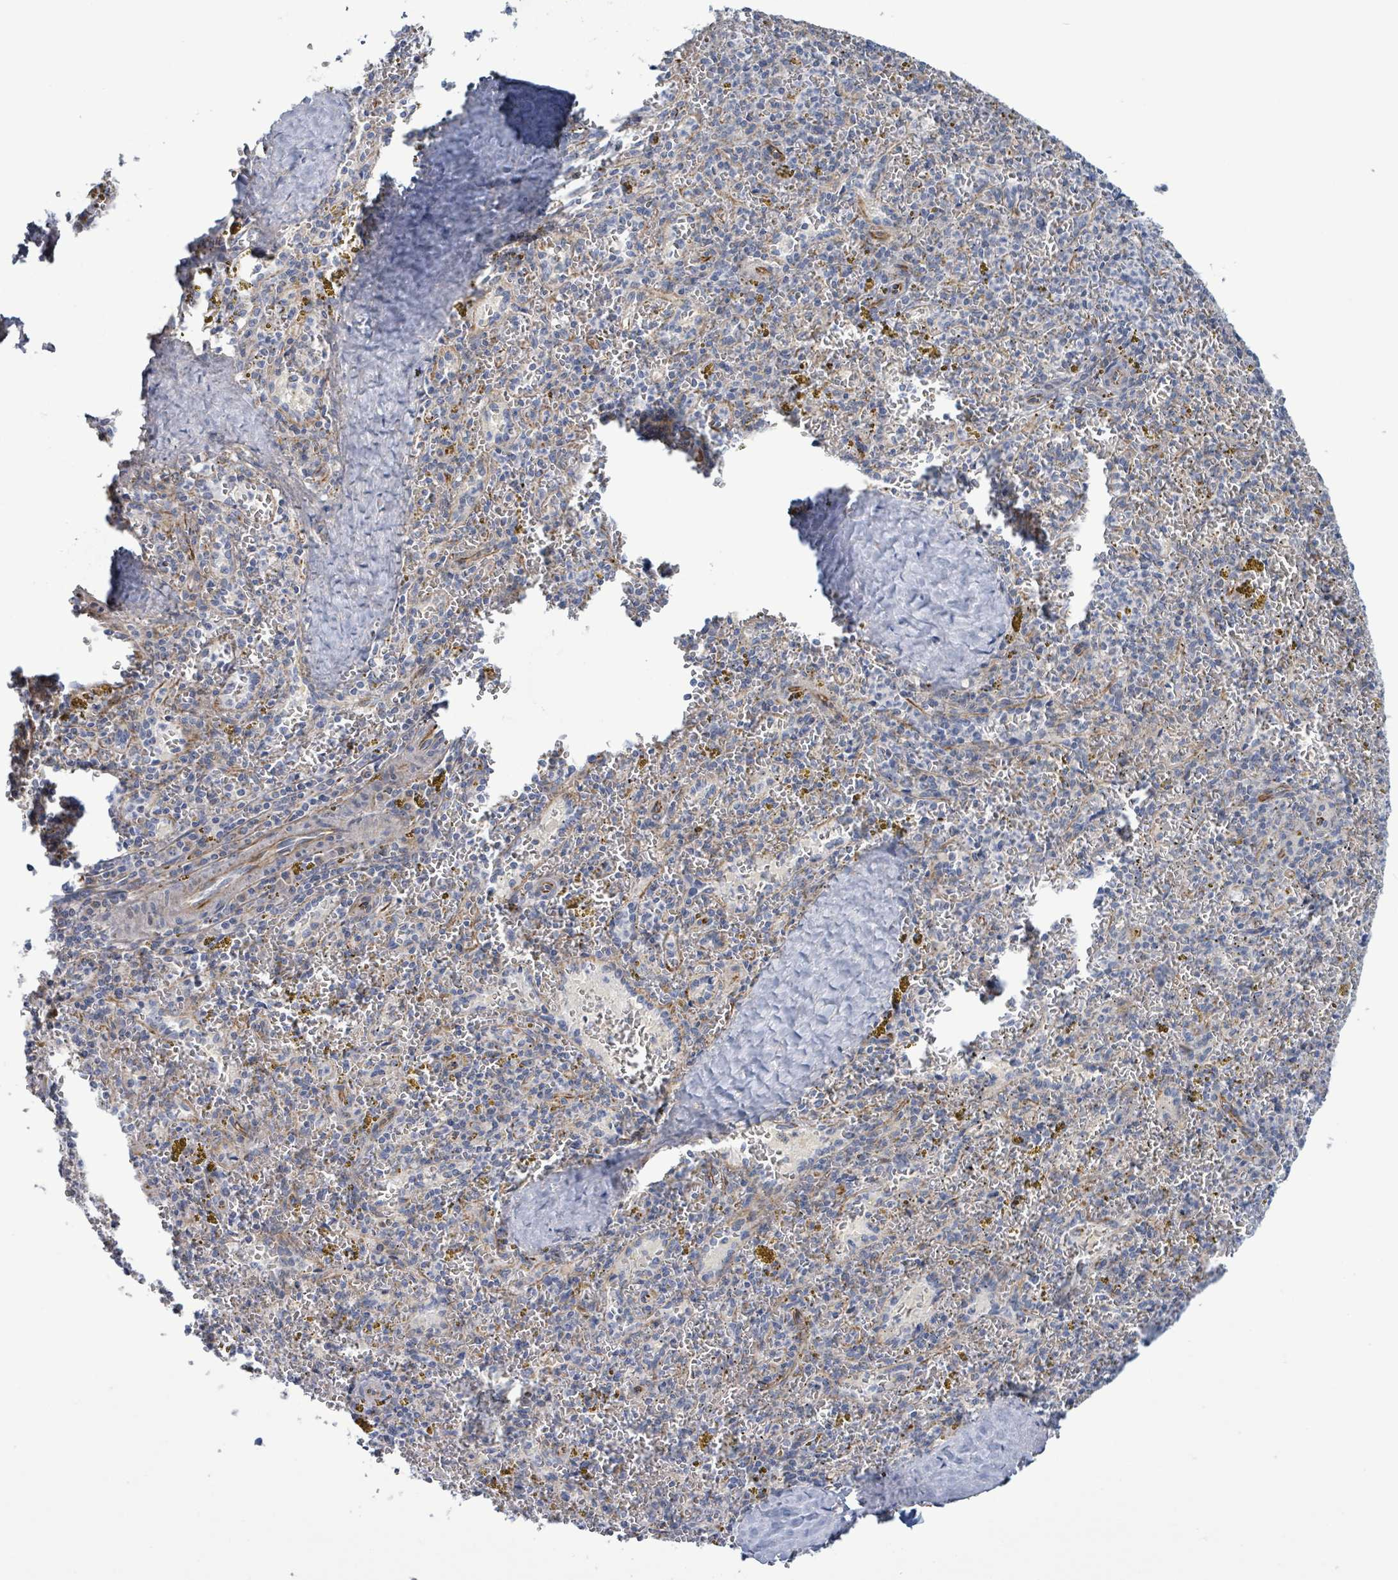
{"staining": {"intensity": "negative", "quantity": "none", "location": "none"}, "tissue": "spleen", "cell_type": "Cells in red pulp", "image_type": "normal", "snomed": [{"axis": "morphology", "description": "Normal tissue, NOS"}, {"axis": "topography", "description": "Spleen"}], "caption": "Cells in red pulp show no significant staining in normal spleen. The staining is performed using DAB (3,3'-diaminobenzidine) brown chromogen with nuclei counter-stained in using hematoxylin.", "gene": "ALG12", "patient": {"sex": "male", "age": 57}}